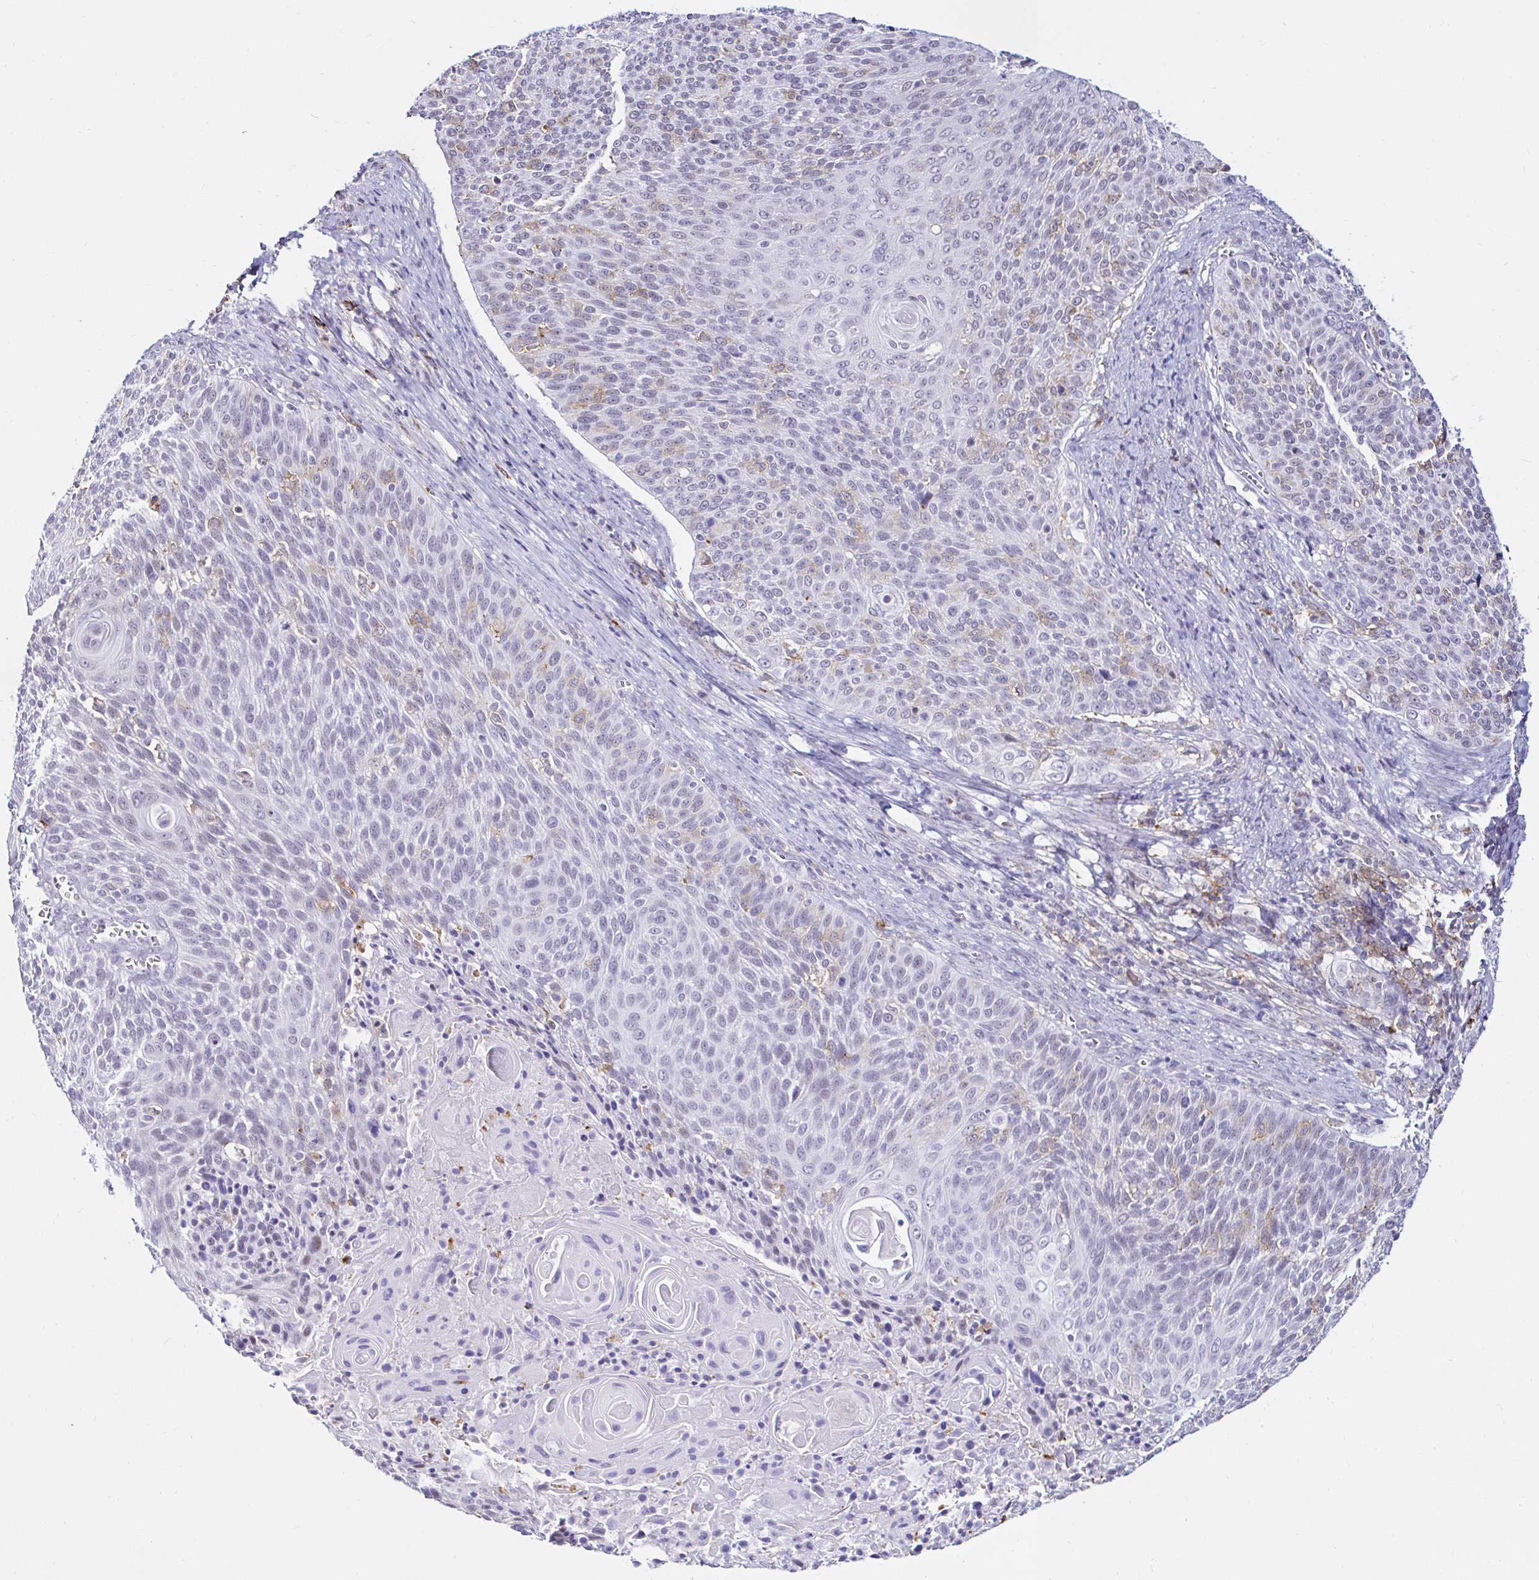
{"staining": {"intensity": "negative", "quantity": "none", "location": "none"}, "tissue": "cervical cancer", "cell_type": "Tumor cells", "image_type": "cancer", "snomed": [{"axis": "morphology", "description": "Squamous cell carcinoma, NOS"}, {"axis": "topography", "description": "Cervix"}], "caption": "A histopathology image of human cervical squamous cell carcinoma is negative for staining in tumor cells.", "gene": "CYBB", "patient": {"sex": "female", "age": 31}}